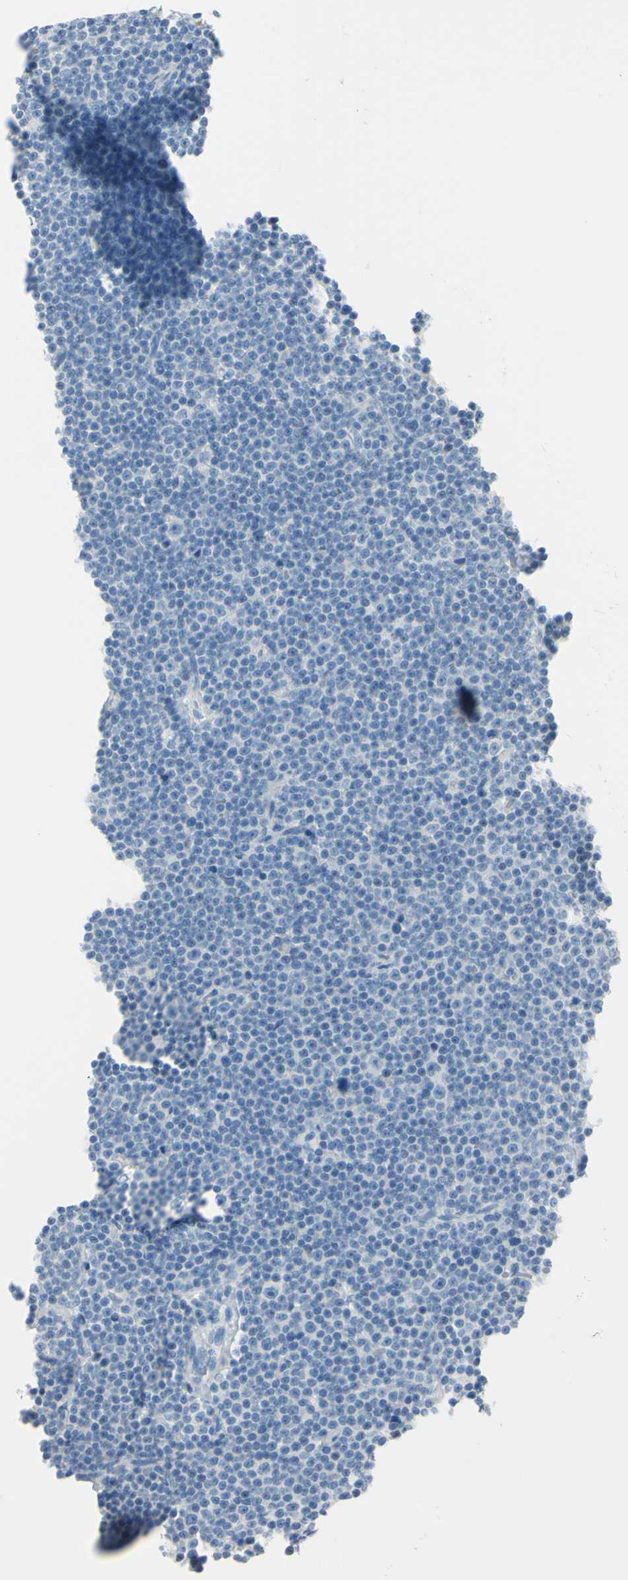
{"staining": {"intensity": "negative", "quantity": "none", "location": "none"}, "tissue": "lymphoma", "cell_type": "Tumor cells", "image_type": "cancer", "snomed": [{"axis": "morphology", "description": "Malignant lymphoma, non-Hodgkin's type, Low grade"}, {"axis": "topography", "description": "Lymph node"}], "caption": "Immunohistochemistry (IHC) image of lymphoma stained for a protein (brown), which demonstrates no positivity in tumor cells. (Stains: DAB (3,3'-diaminobenzidine) IHC with hematoxylin counter stain, Microscopy: brightfield microscopy at high magnification).", "gene": "DLG4", "patient": {"sex": "female", "age": 67}}